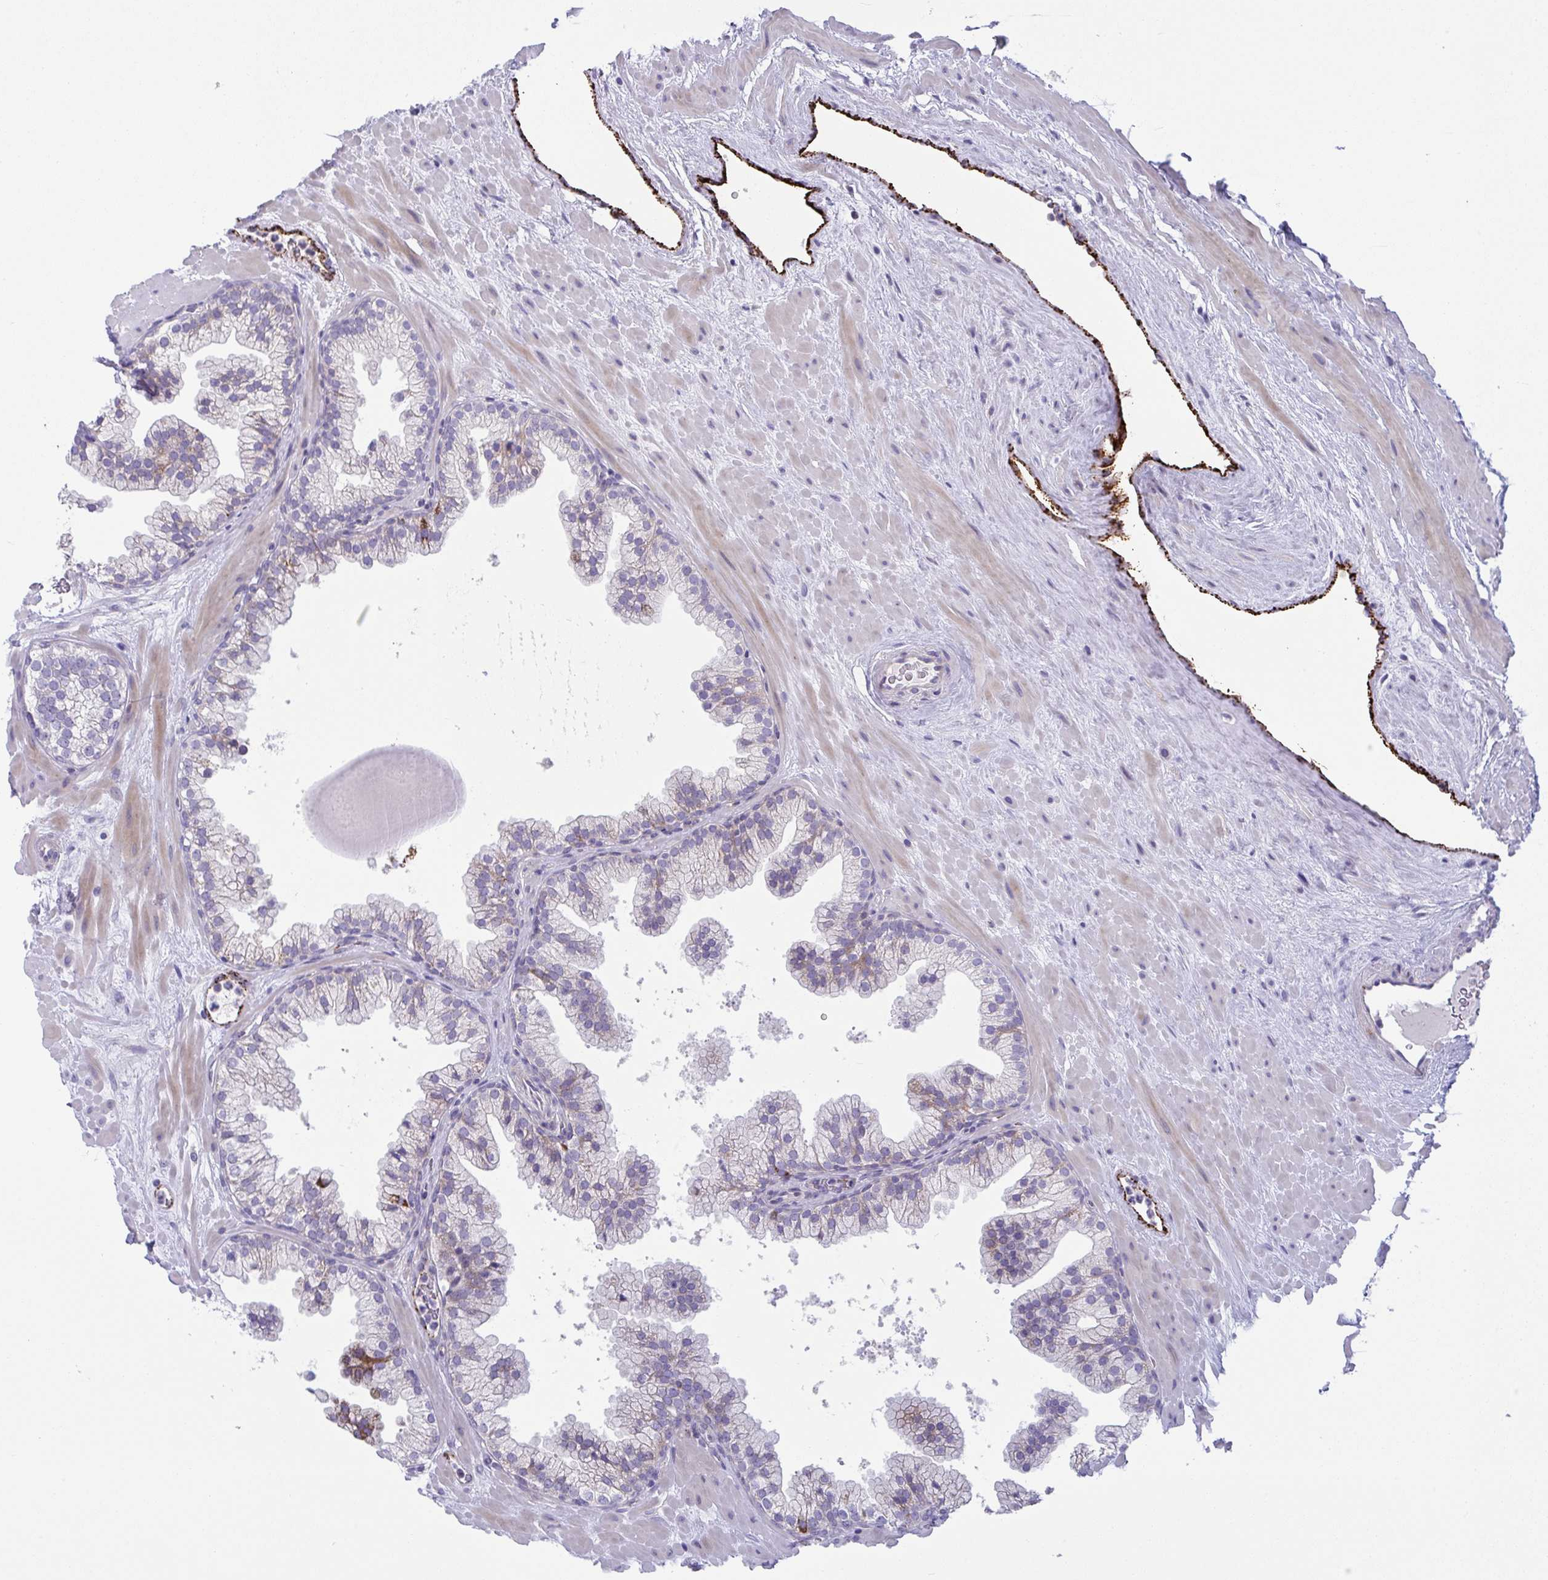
{"staining": {"intensity": "negative", "quantity": "none", "location": "none"}, "tissue": "prostate", "cell_type": "Glandular cells", "image_type": "normal", "snomed": [{"axis": "morphology", "description": "Normal tissue, NOS"}, {"axis": "topography", "description": "Prostate"}, {"axis": "topography", "description": "Peripheral nerve tissue"}], "caption": "The photomicrograph reveals no significant positivity in glandular cells of prostate.", "gene": "TOR1AIP2", "patient": {"sex": "male", "age": 61}}